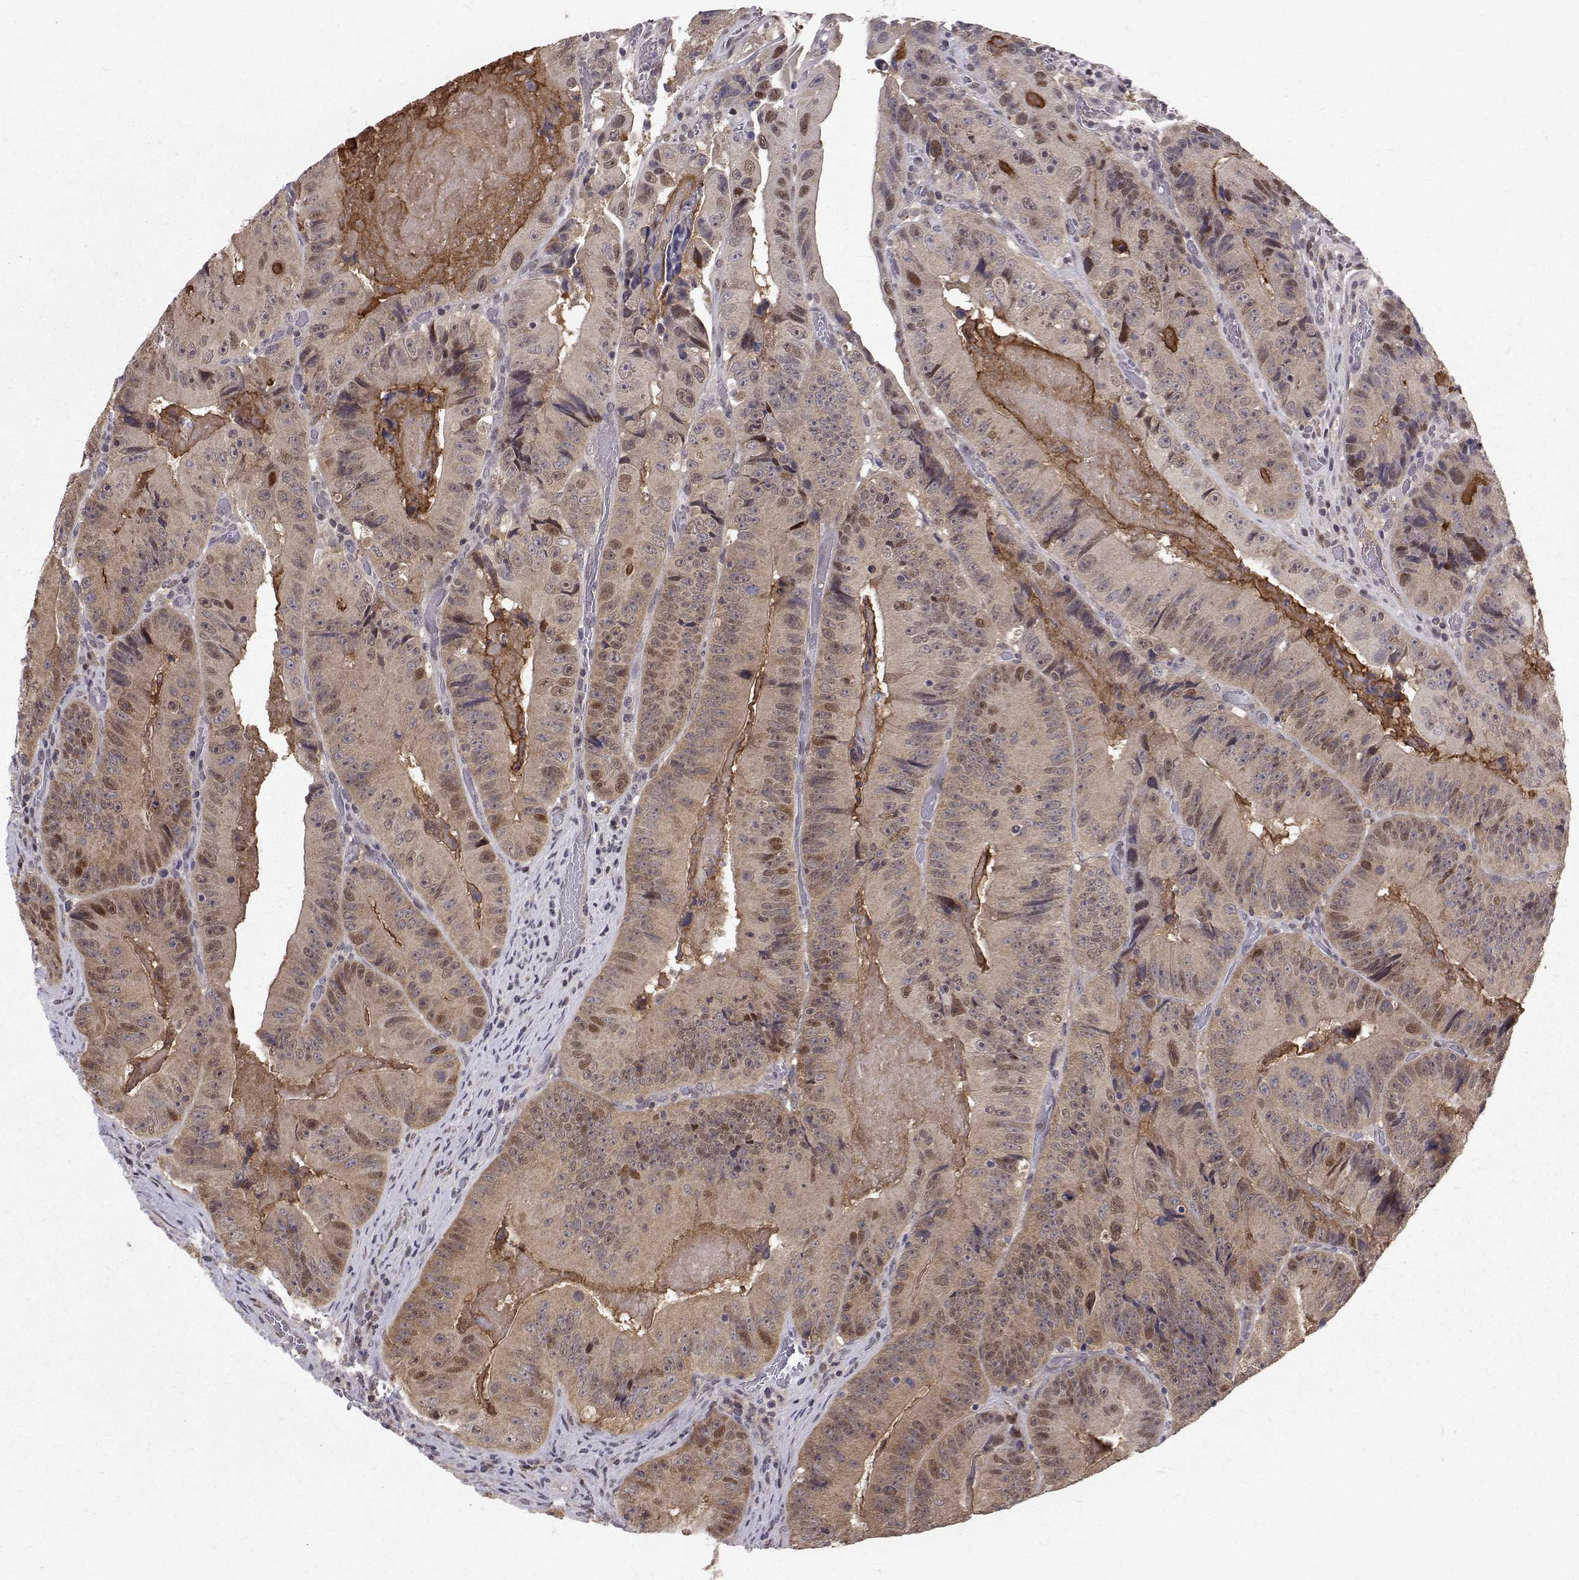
{"staining": {"intensity": "weak", "quantity": ">75%", "location": "cytoplasmic/membranous,nuclear"}, "tissue": "colorectal cancer", "cell_type": "Tumor cells", "image_type": "cancer", "snomed": [{"axis": "morphology", "description": "Adenocarcinoma, NOS"}, {"axis": "topography", "description": "Colon"}], "caption": "IHC image of colorectal cancer (adenocarcinoma) stained for a protein (brown), which exhibits low levels of weak cytoplasmic/membranous and nuclear expression in about >75% of tumor cells.", "gene": "NIF3L1", "patient": {"sex": "female", "age": 86}}